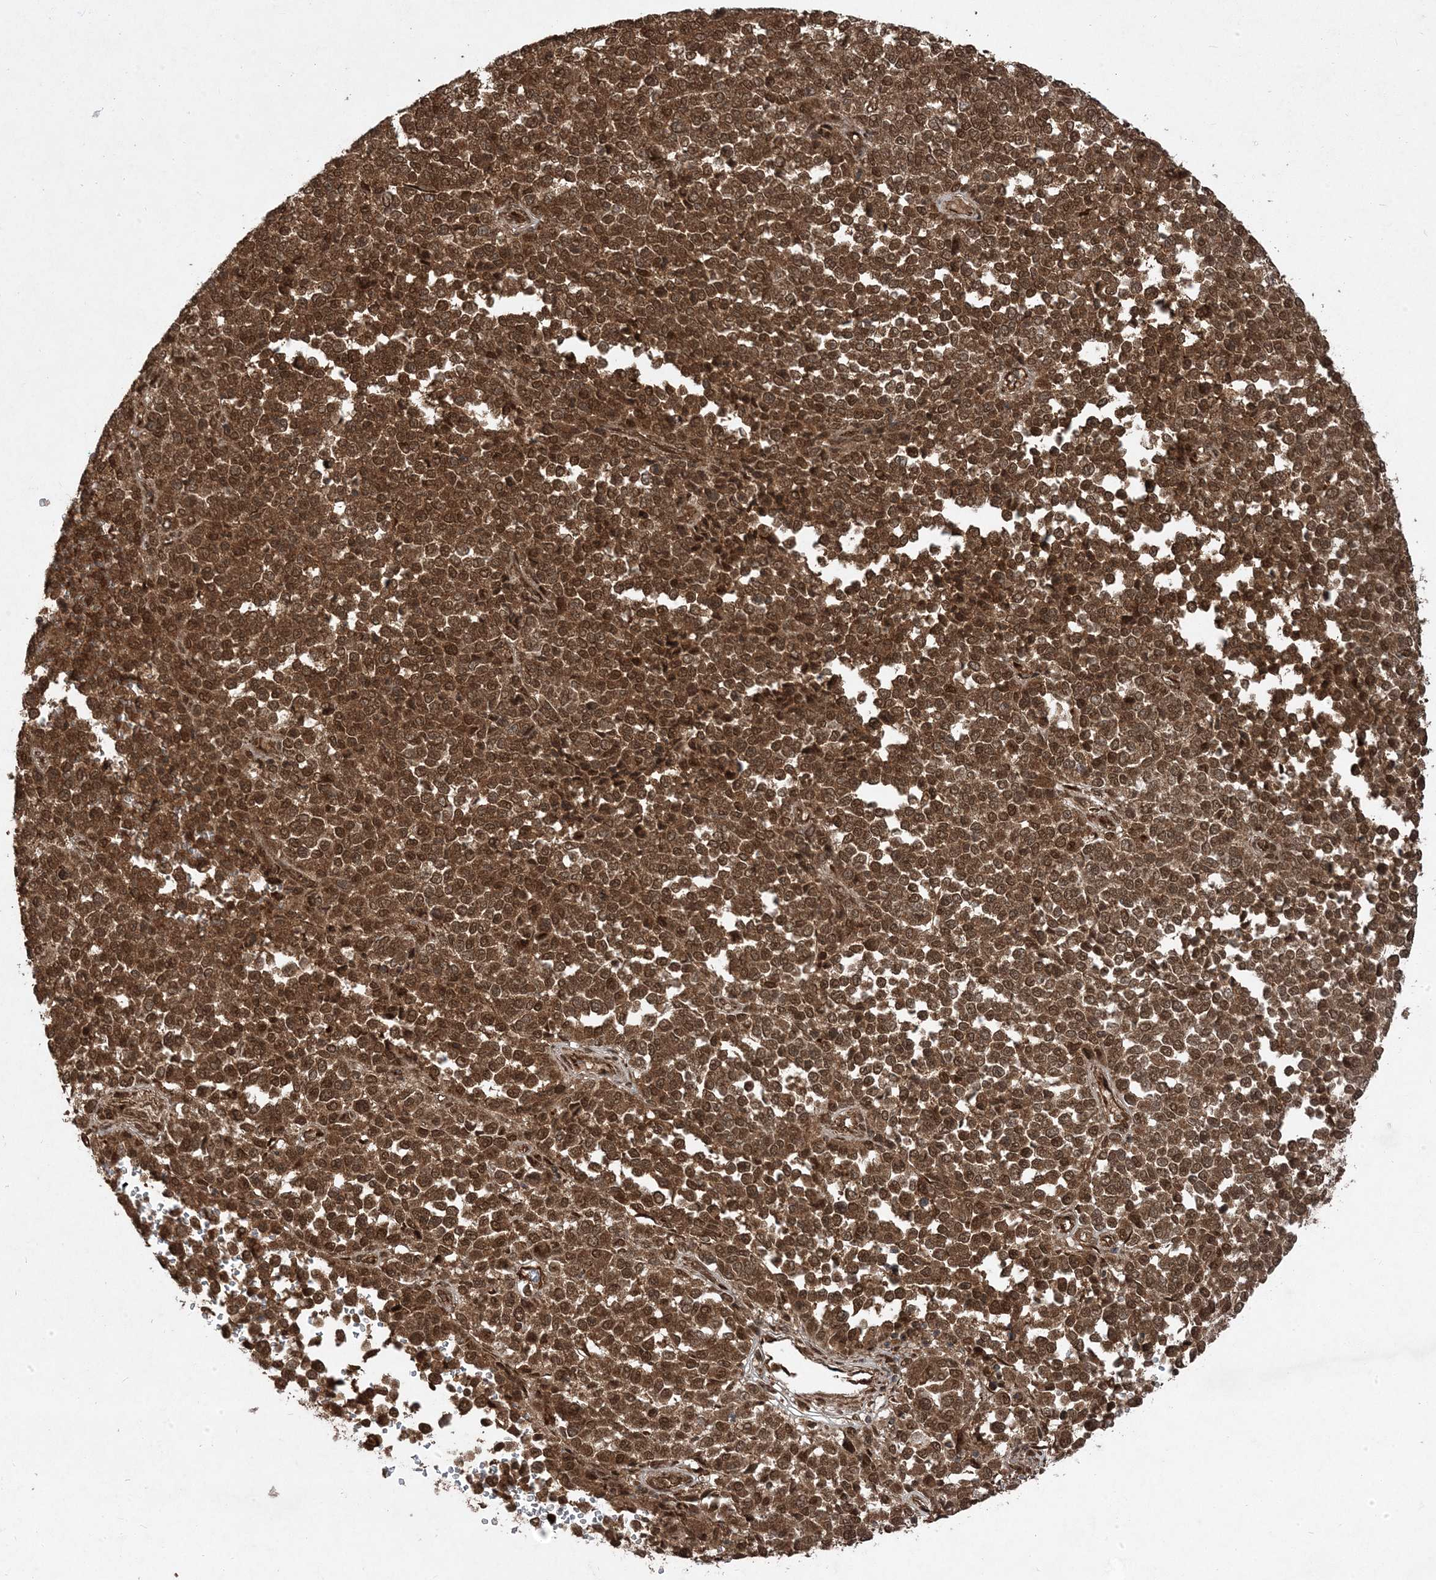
{"staining": {"intensity": "strong", "quantity": ">75%", "location": "cytoplasmic/membranous,nuclear"}, "tissue": "melanoma", "cell_type": "Tumor cells", "image_type": "cancer", "snomed": [{"axis": "morphology", "description": "Malignant melanoma, Metastatic site"}, {"axis": "topography", "description": "Pancreas"}], "caption": "Protein expression by immunohistochemistry shows strong cytoplasmic/membranous and nuclear positivity in approximately >75% of tumor cells in malignant melanoma (metastatic site).", "gene": "PLEKHM2", "patient": {"sex": "female", "age": 30}}